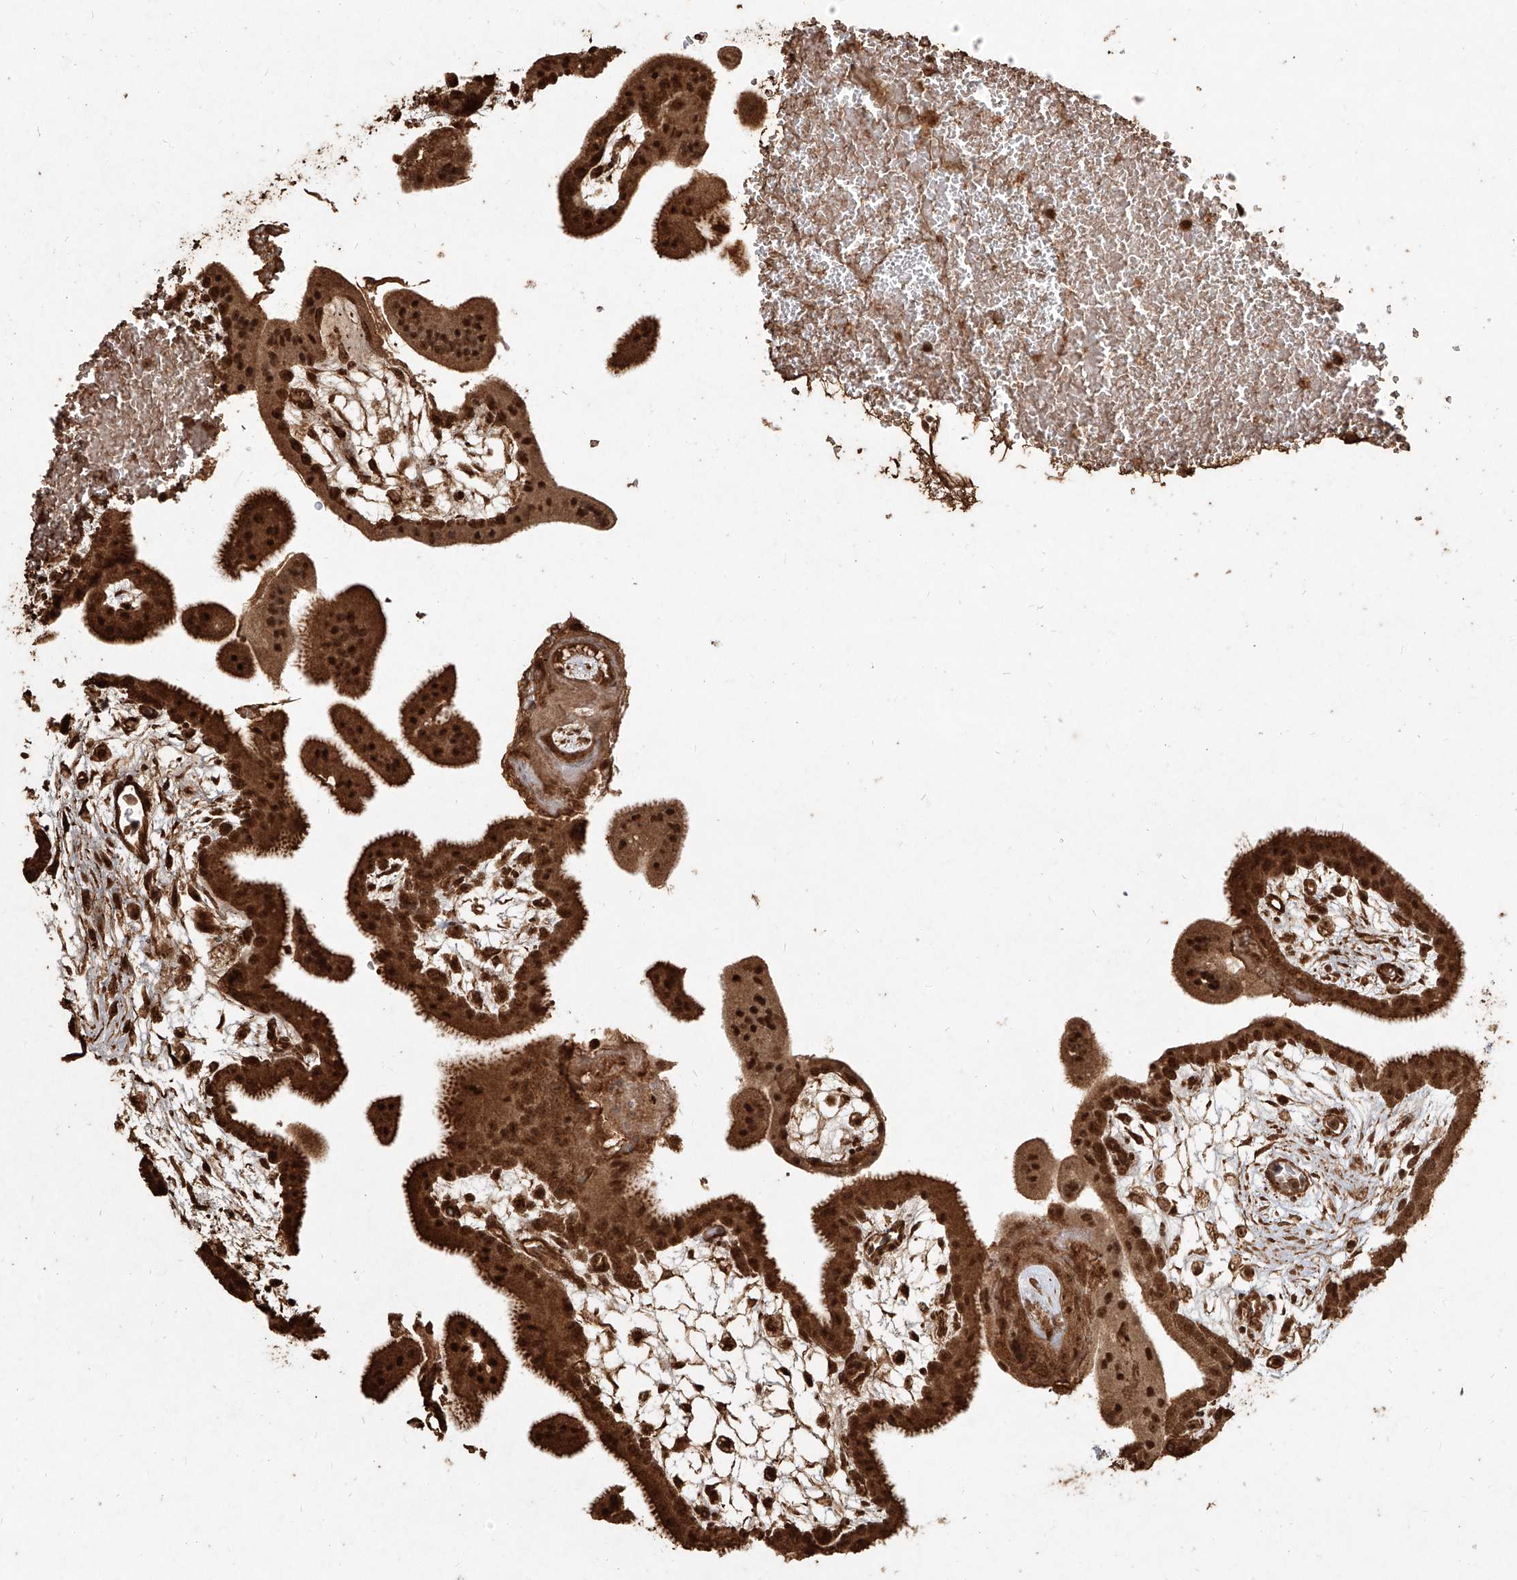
{"staining": {"intensity": "moderate", "quantity": ">75%", "location": "cytoplasmic/membranous,nuclear"}, "tissue": "placenta", "cell_type": "Decidual cells", "image_type": "normal", "snomed": [{"axis": "morphology", "description": "Normal tissue, NOS"}, {"axis": "topography", "description": "Placenta"}], "caption": "A photomicrograph showing moderate cytoplasmic/membranous,nuclear positivity in approximately >75% of decidual cells in normal placenta, as visualized by brown immunohistochemical staining.", "gene": "UBE2K", "patient": {"sex": "female", "age": 35}}